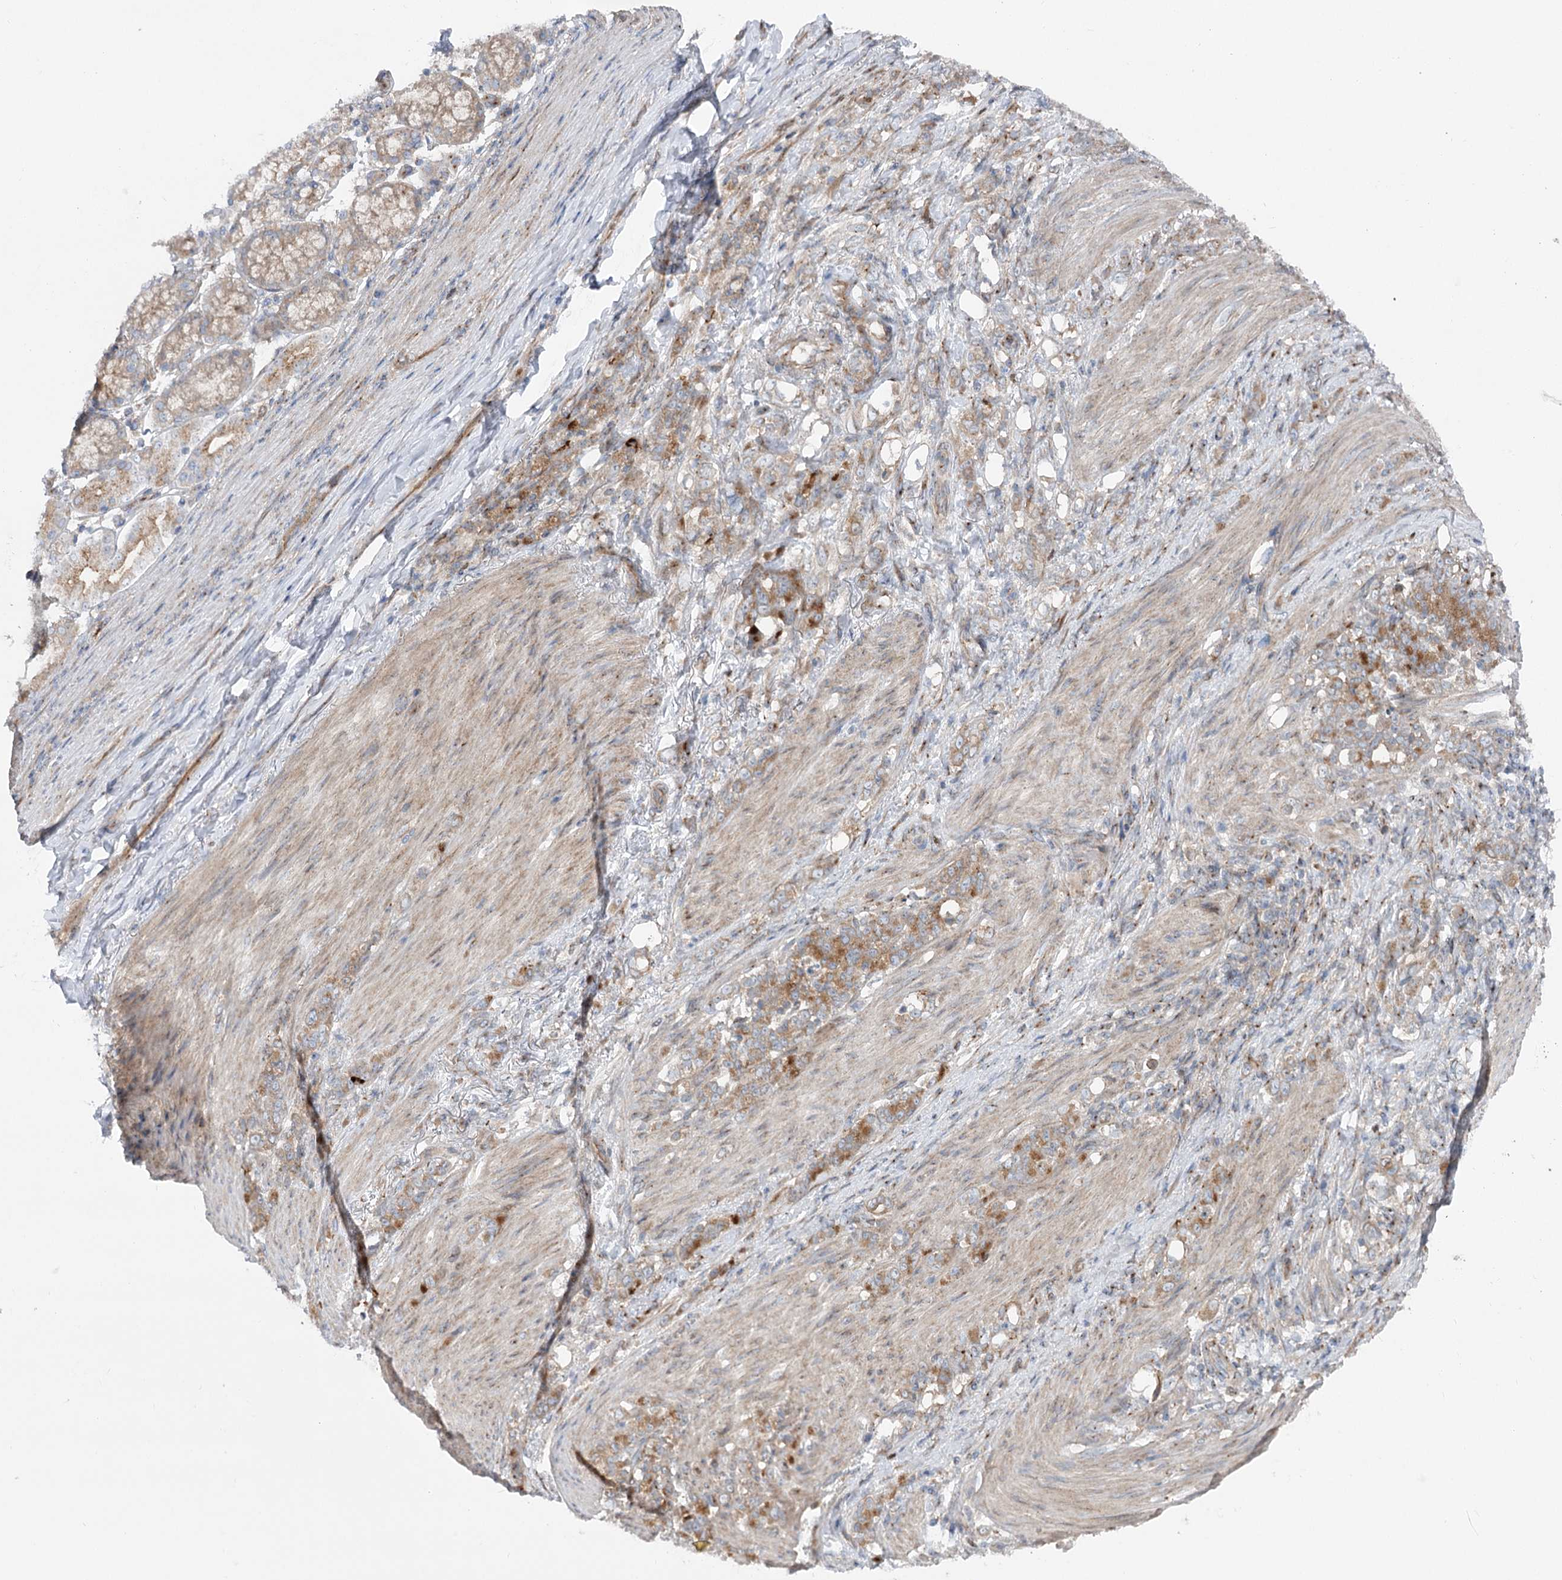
{"staining": {"intensity": "moderate", "quantity": ">75%", "location": "cytoplasmic/membranous"}, "tissue": "stomach cancer", "cell_type": "Tumor cells", "image_type": "cancer", "snomed": [{"axis": "morphology", "description": "Adenocarcinoma, NOS"}, {"axis": "topography", "description": "Stomach"}], "caption": "Stomach adenocarcinoma stained with a protein marker exhibits moderate staining in tumor cells.", "gene": "SCN11A", "patient": {"sex": "female", "age": 79}}